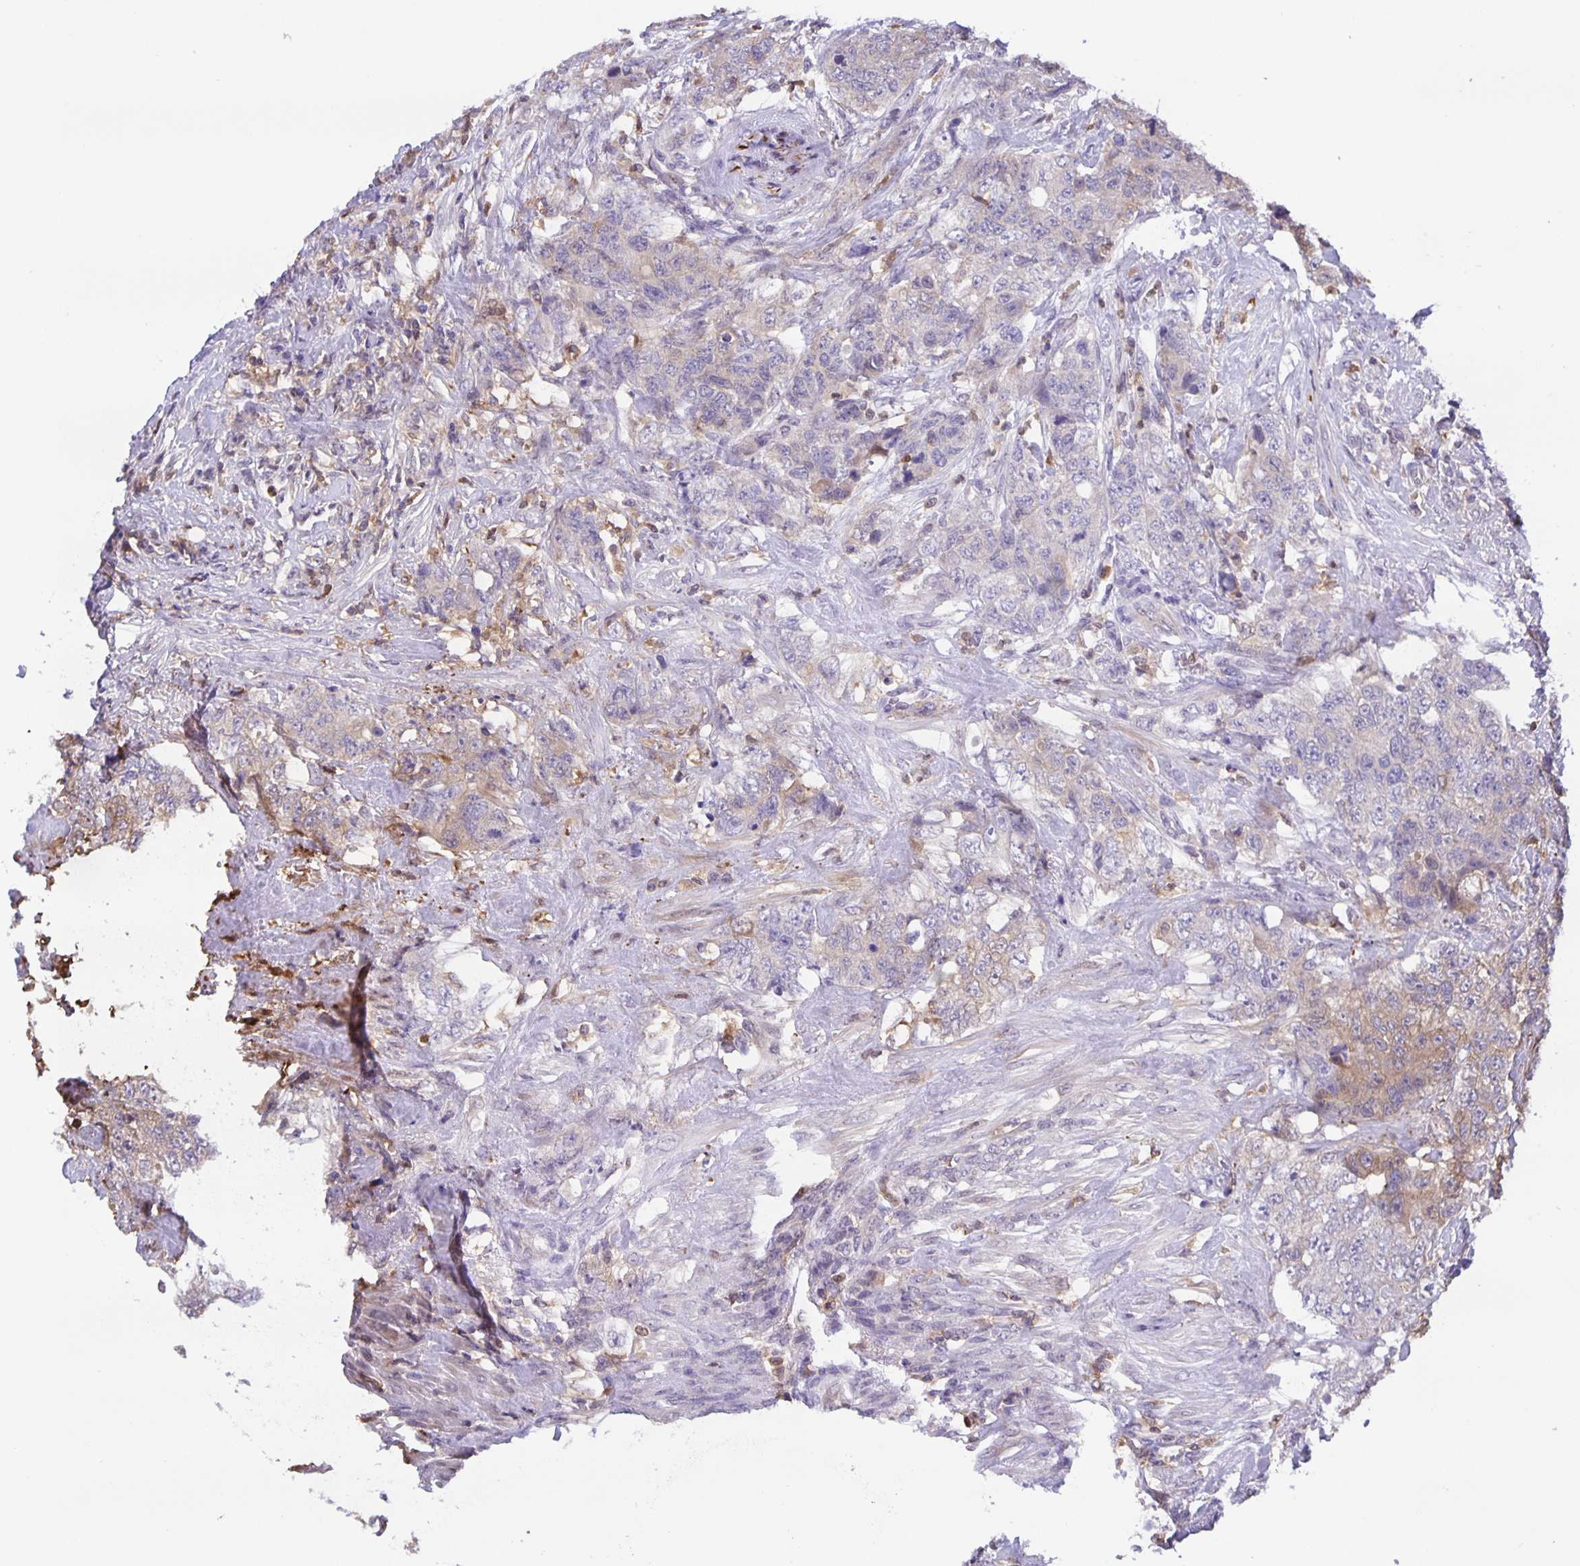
{"staining": {"intensity": "weak", "quantity": "<25%", "location": "cytoplasmic/membranous"}, "tissue": "urothelial cancer", "cell_type": "Tumor cells", "image_type": "cancer", "snomed": [{"axis": "morphology", "description": "Urothelial carcinoma, High grade"}, {"axis": "topography", "description": "Urinary bladder"}], "caption": "Human urothelial cancer stained for a protein using immunohistochemistry (IHC) reveals no staining in tumor cells.", "gene": "MARCHF6", "patient": {"sex": "female", "age": 78}}